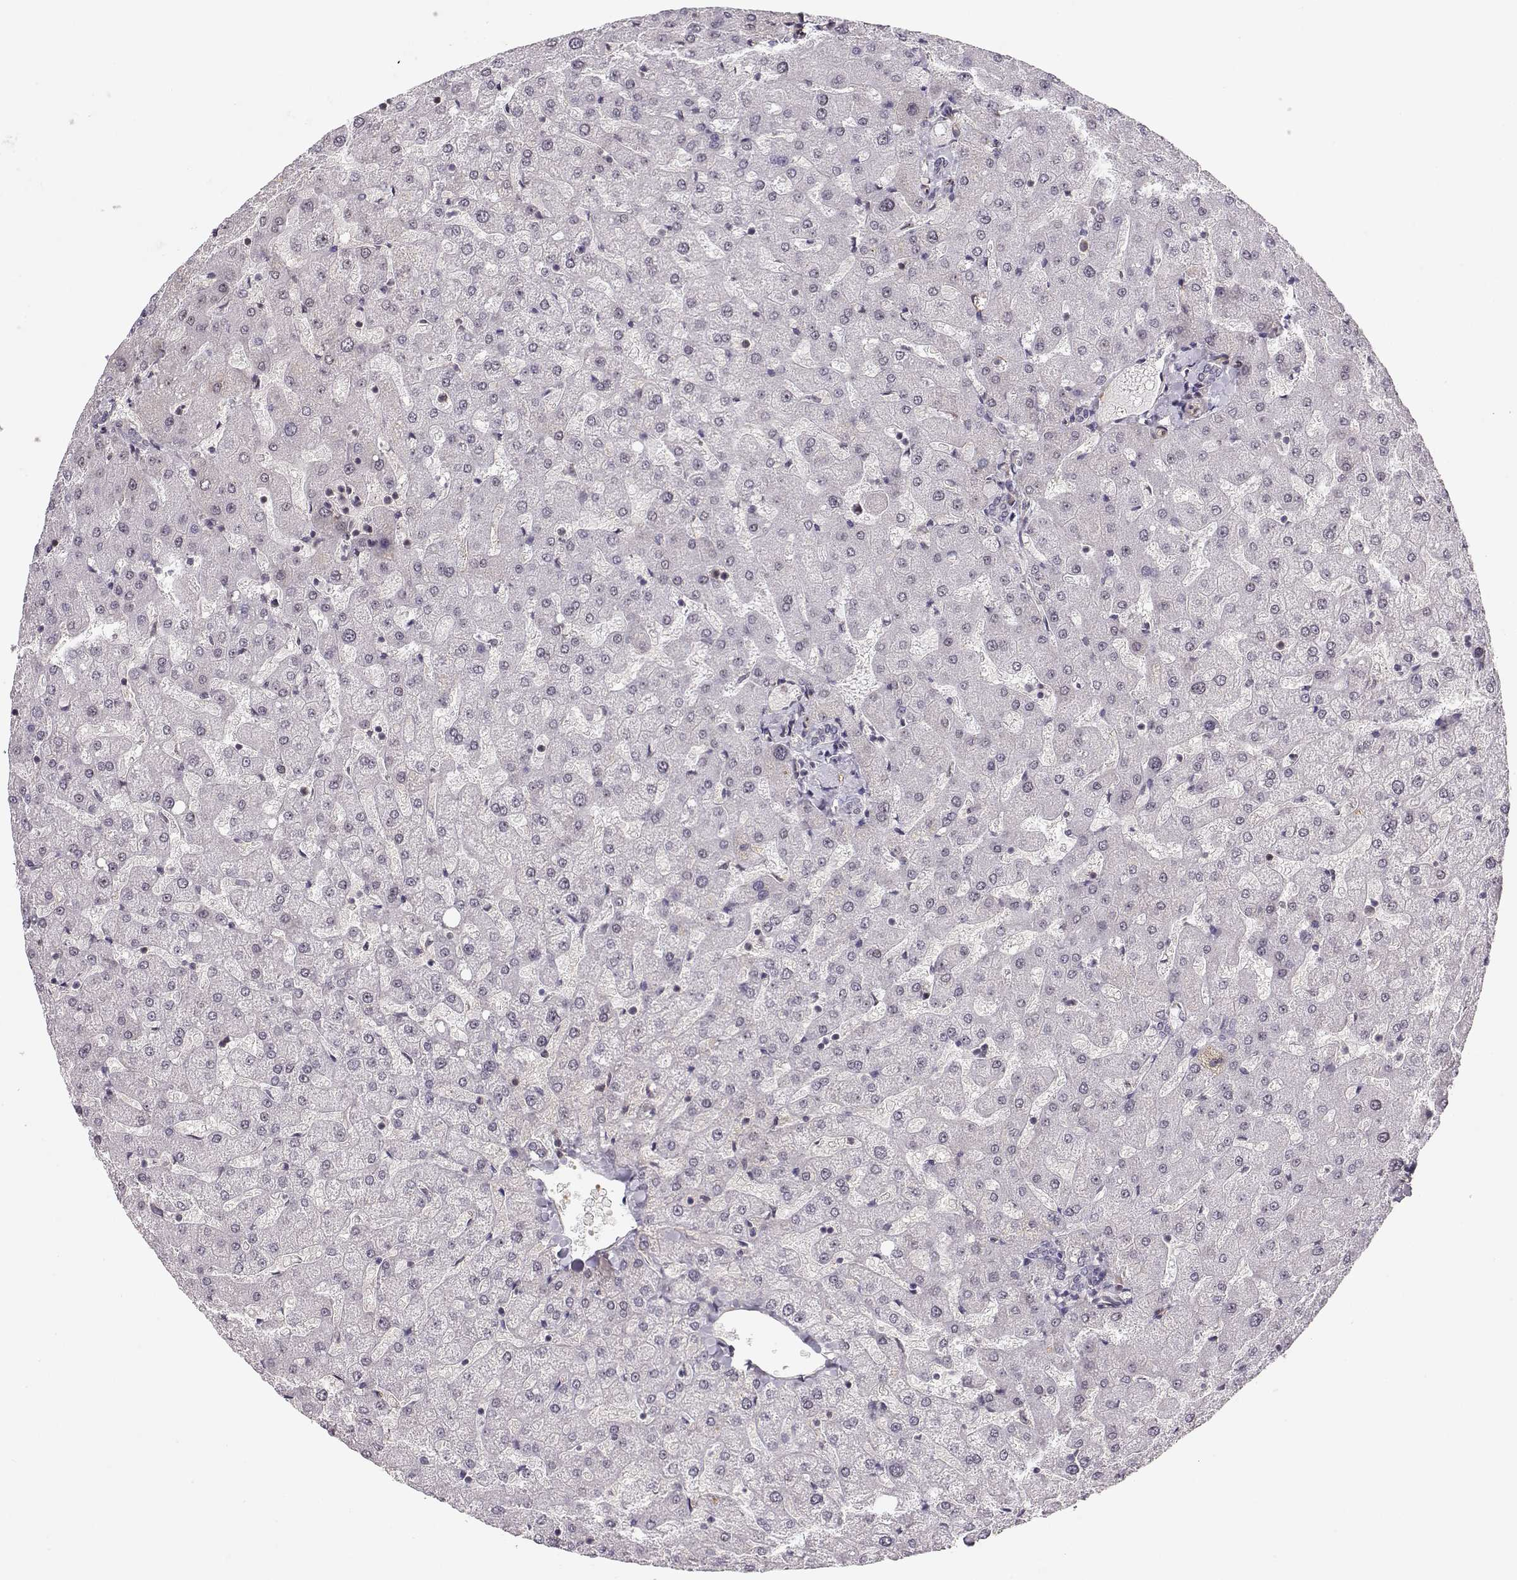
{"staining": {"intensity": "negative", "quantity": "none", "location": "none"}, "tissue": "liver", "cell_type": "Cholangiocytes", "image_type": "normal", "snomed": [{"axis": "morphology", "description": "Normal tissue, NOS"}, {"axis": "topography", "description": "Liver"}], "caption": "Immunohistochemistry (IHC) micrograph of unremarkable liver: human liver stained with DAB displays no significant protein expression in cholangiocytes.", "gene": "CIR1", "patient": {"sex": "female", "age": 50}}